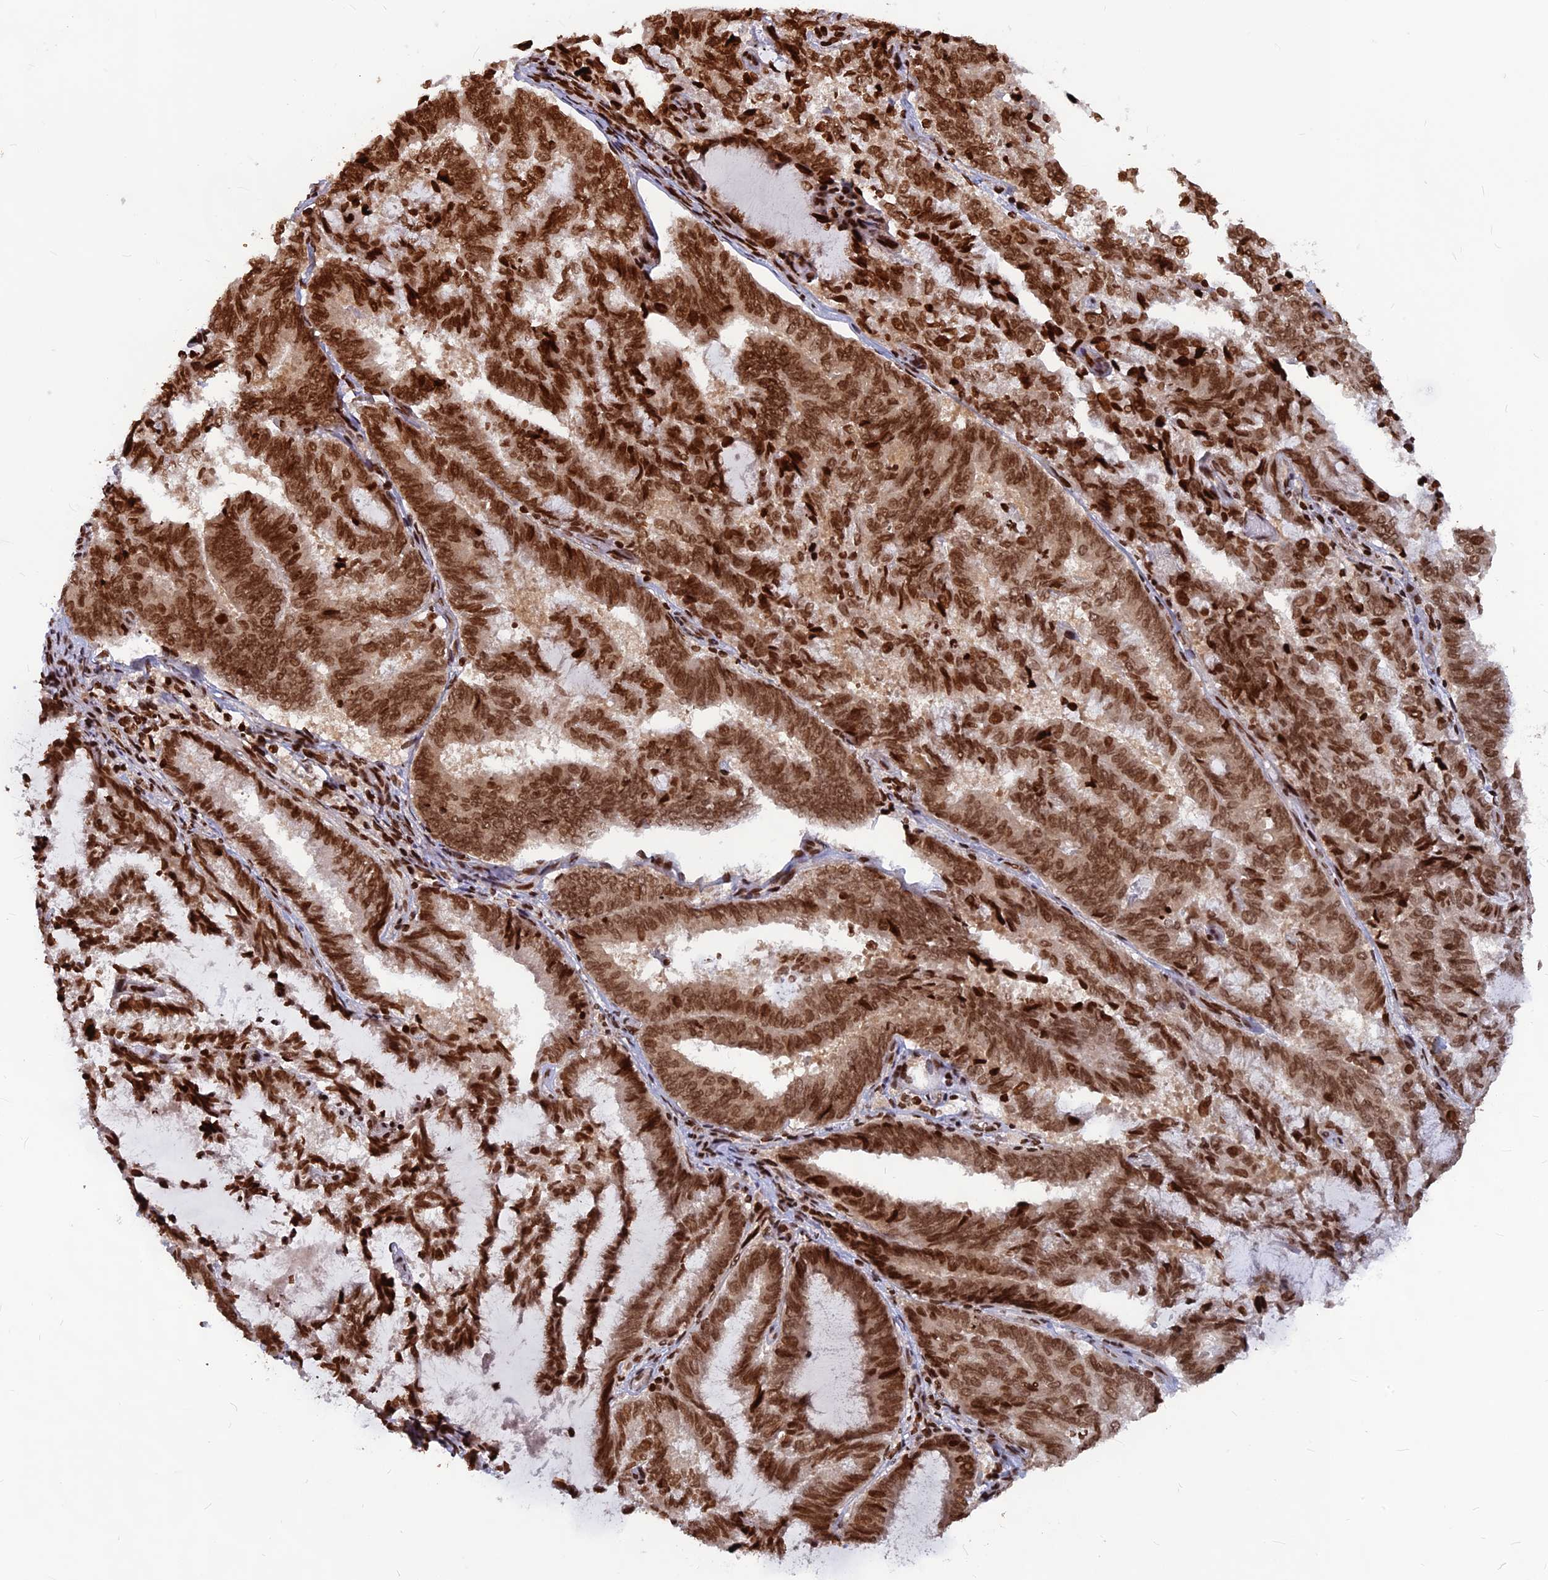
{"staining": {"intensity": "moderate", "quantity": ">75%", "location": "nuclear"}, "tissue": "endometrial cancer", "cell_type": "Tumor cells", "image_type": "cancer", "snomed": [{"axis": "morphology", "description": "Adenocarcinoma, NOS"}, {"axis": "topography", "description": "Endometrium"}], "caption": "A high-resolution image shows immunohistochemistry staining of endometrial adenocarcinoma, which displays moderate nuclear staining in about >75% of tumor cells. Using DAB (brown) and hematoxylin (blue) stains, captured at high magnification using brightfield microscopy.", "gene": "TET2", "patient": {"sex": "female", "age": 80}}